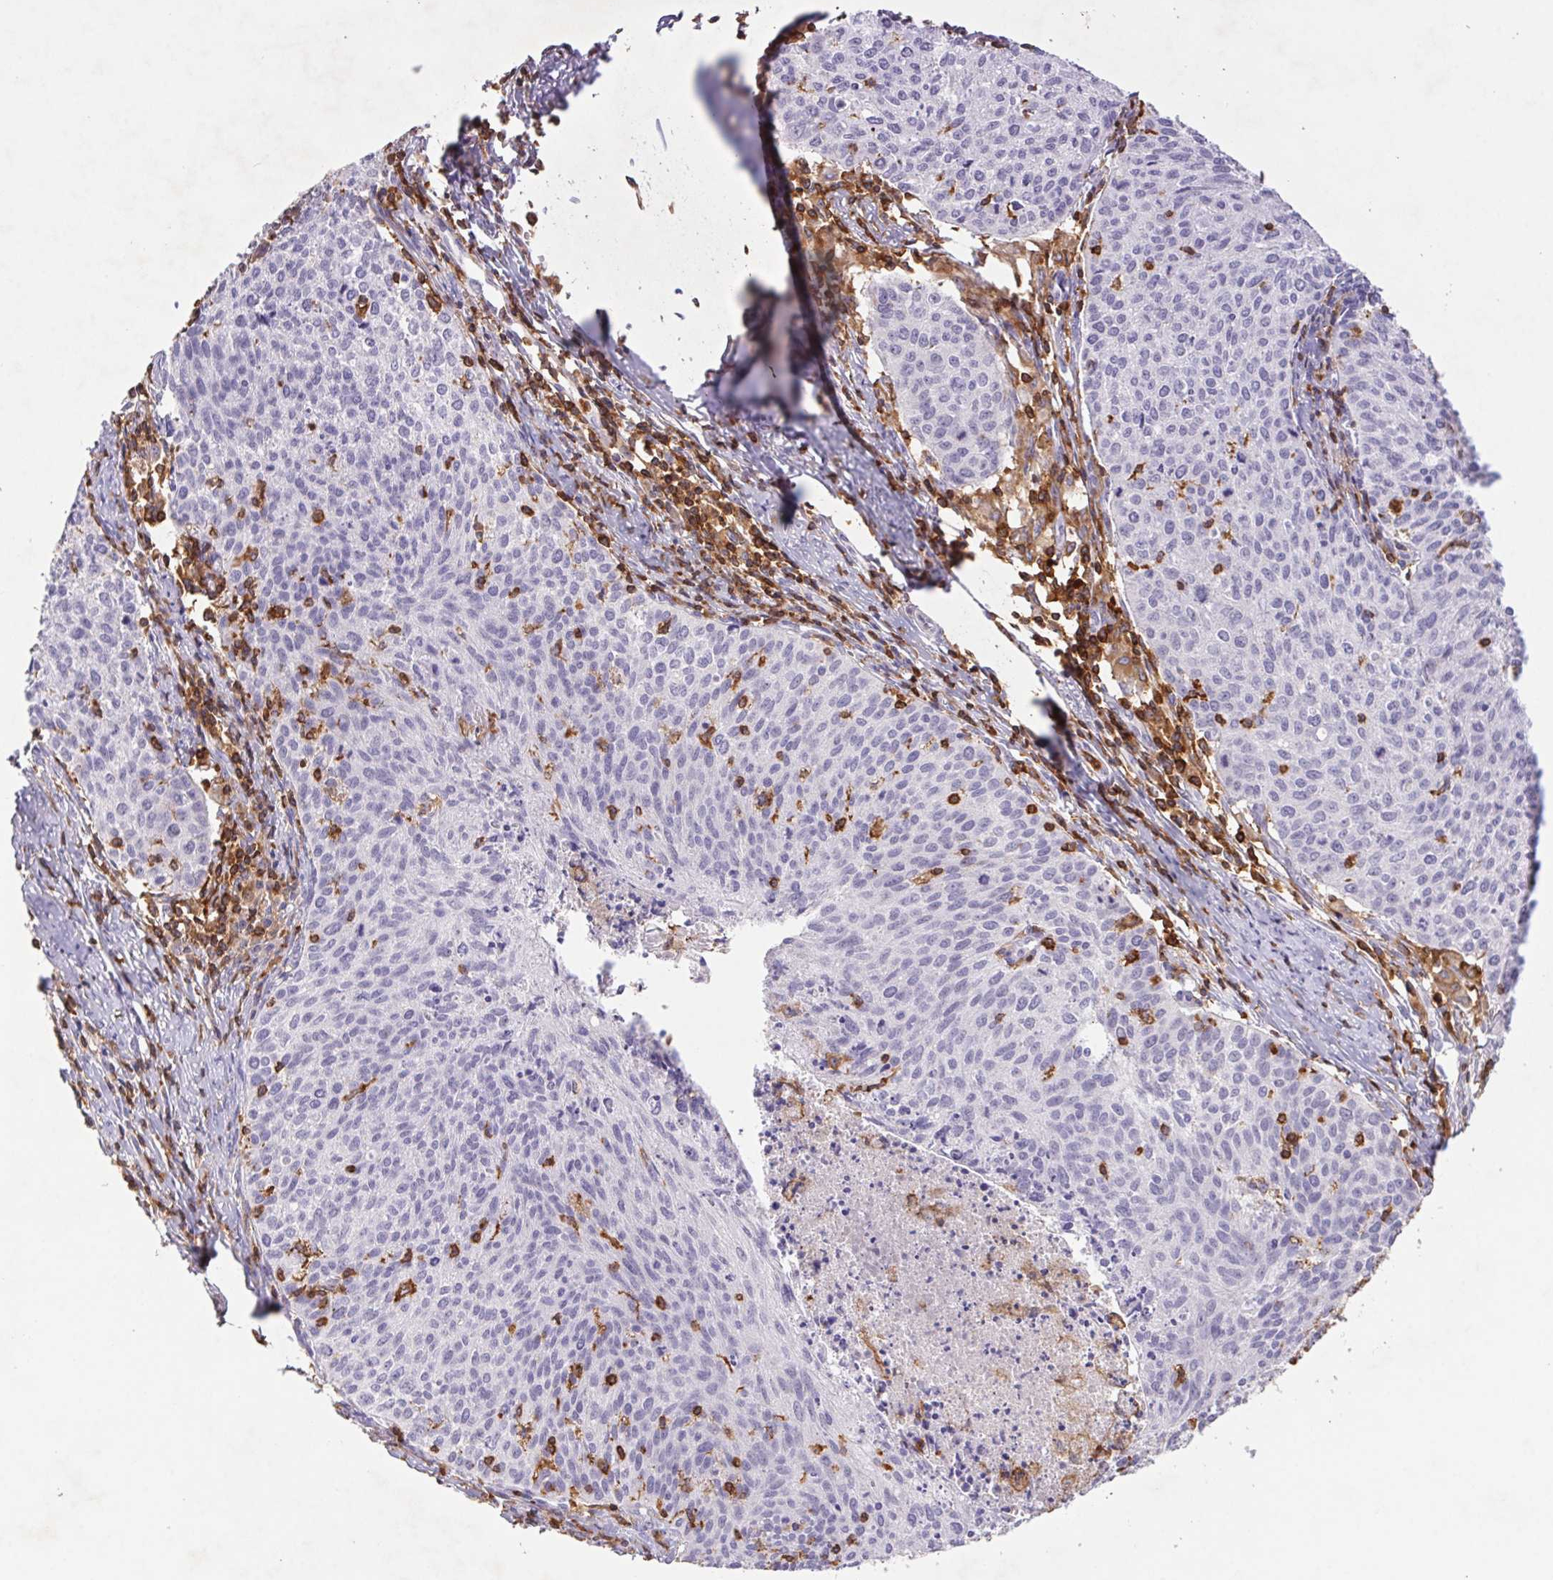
{"staining": {"intensity": "negative", "quantity": "none", "location": "none"}, "tissue": "cervical cancer", "cell_type": "Tumor cells", "image_type": "cancer", "snomed": [{"axis": "morphology", "description": "Squamous cell carcinoma, NOS"}, {"axis": "topography", "description": "Cervix"}], "caption": "The histopathology image demonstrates no staining of tumor cells in cervical cancer (squamous cell carcinoma).", "gene": "APBB1IP", "patient": {"sex": "female", "age": 38}}